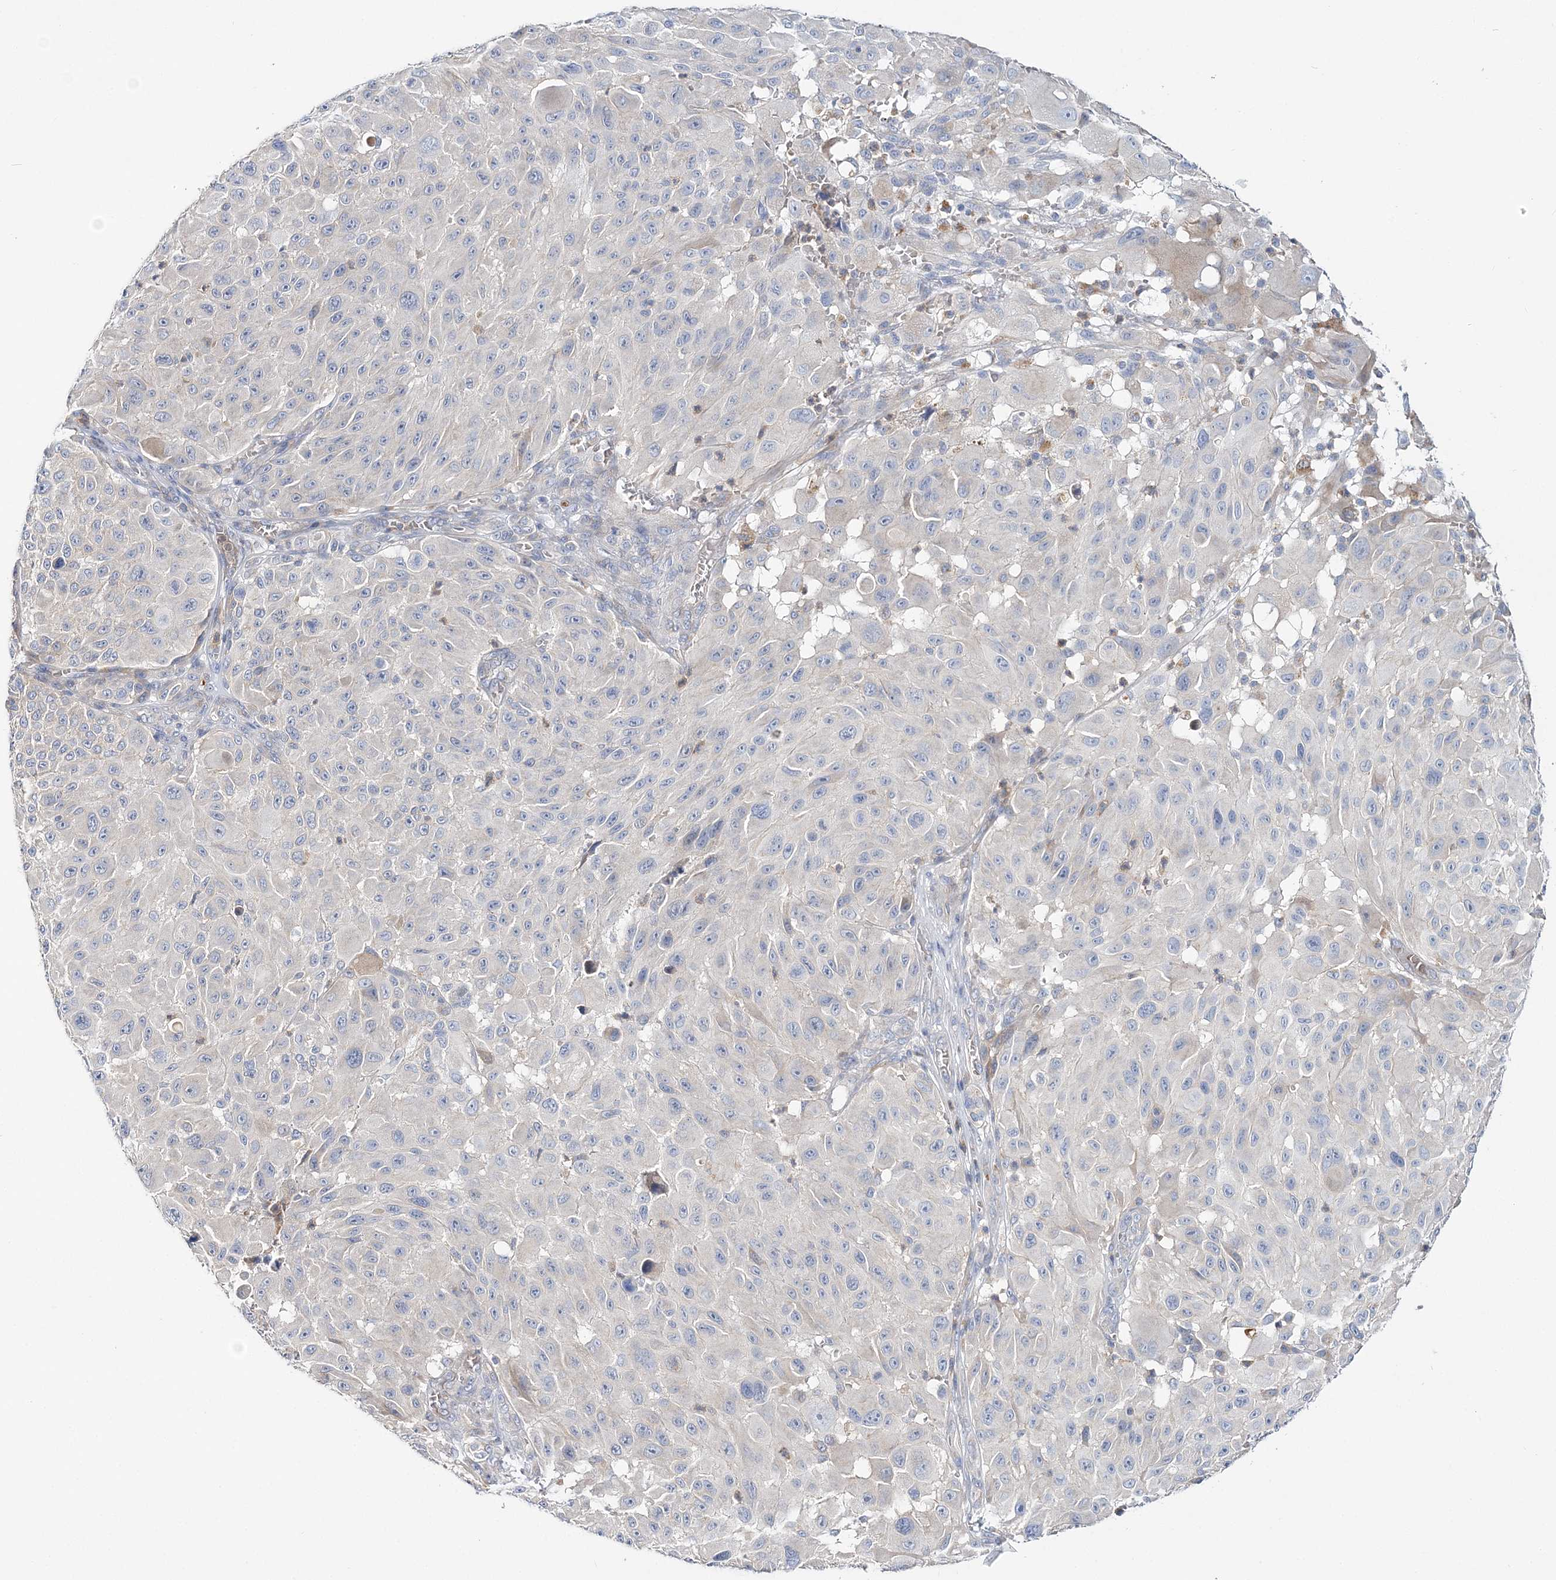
{"staining": {"intensity": "negative", "quantity": "none", "location": "none"}, "tissue": "melanoma", "cell_type": "Tumor cells", "image_type": "cancer", "snomed": [{"axis": "morphology", "description": "Malignant melanoma, NOS"}, {"axis": "topography", "description": "Skin"}], "caption": "The photomicrograph reveals no significant staining in tumor cells of malignant melanoma. (DAB (3,3'-diaminobenzidine) immunohistochemistry (IHC) with hematoxylin counter stain).", "gene": "ATP11B", "patient": {"sex": "male", "age": 83}}